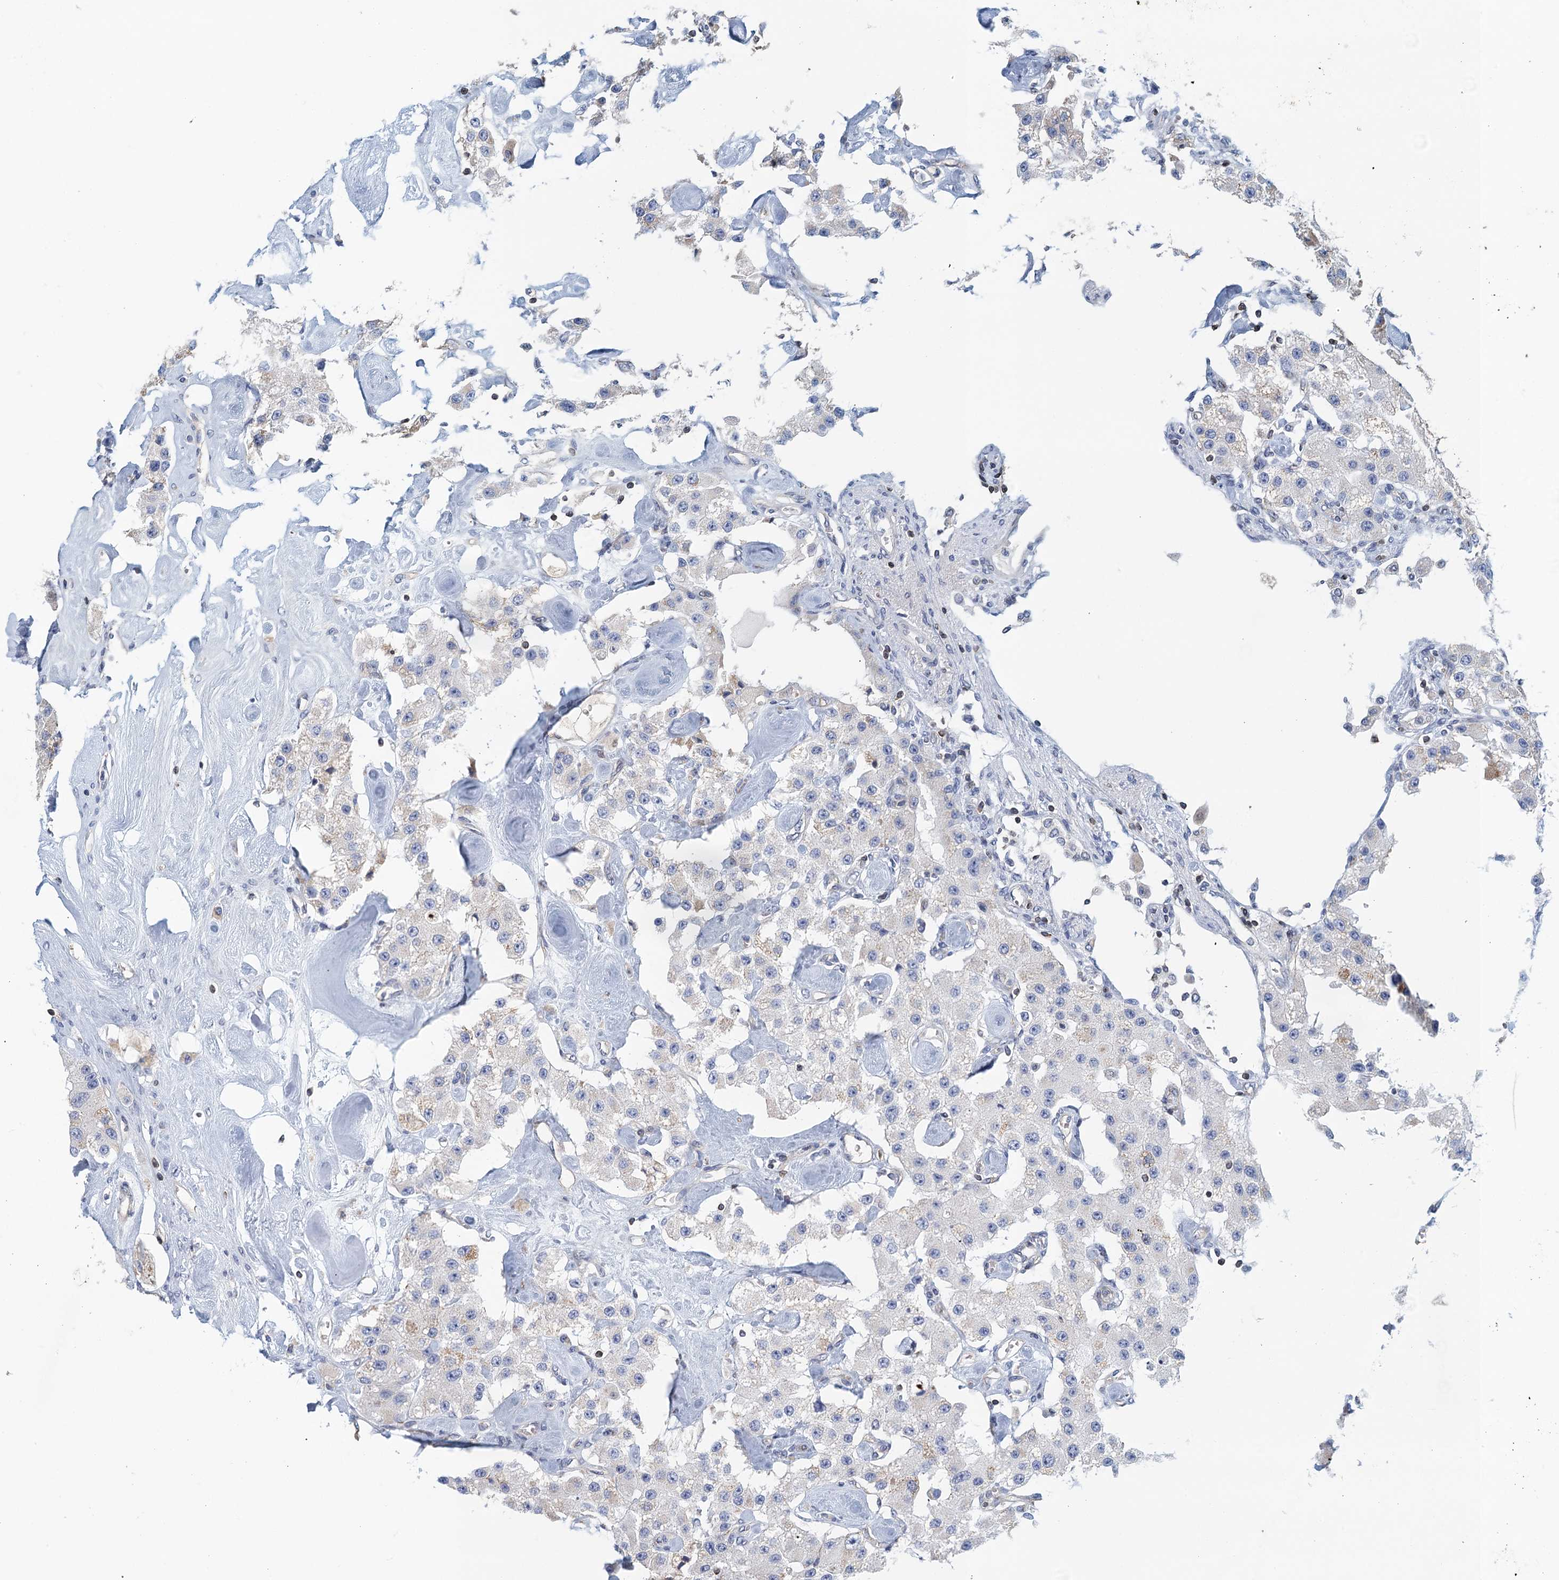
{"staining": {"intensity": "weak", "quantity": "<25%", "location": "cytoplasmic/membranous"}, "tissue": "carcinoid", "cell_type": "Tumor cells", "image_type": "cancer", "snomed": [{"axis": "morphology", "description": "Carcinoid, malignant, NOS"}, {"axis": "topography", "description": "Pancreas"}], "caption": "This is an IHC image of malignant carcinoid. There is no staining in tumor cells.", "gene": "TRAF3IP3", "patient": {"sex": "male", "age": 41}}